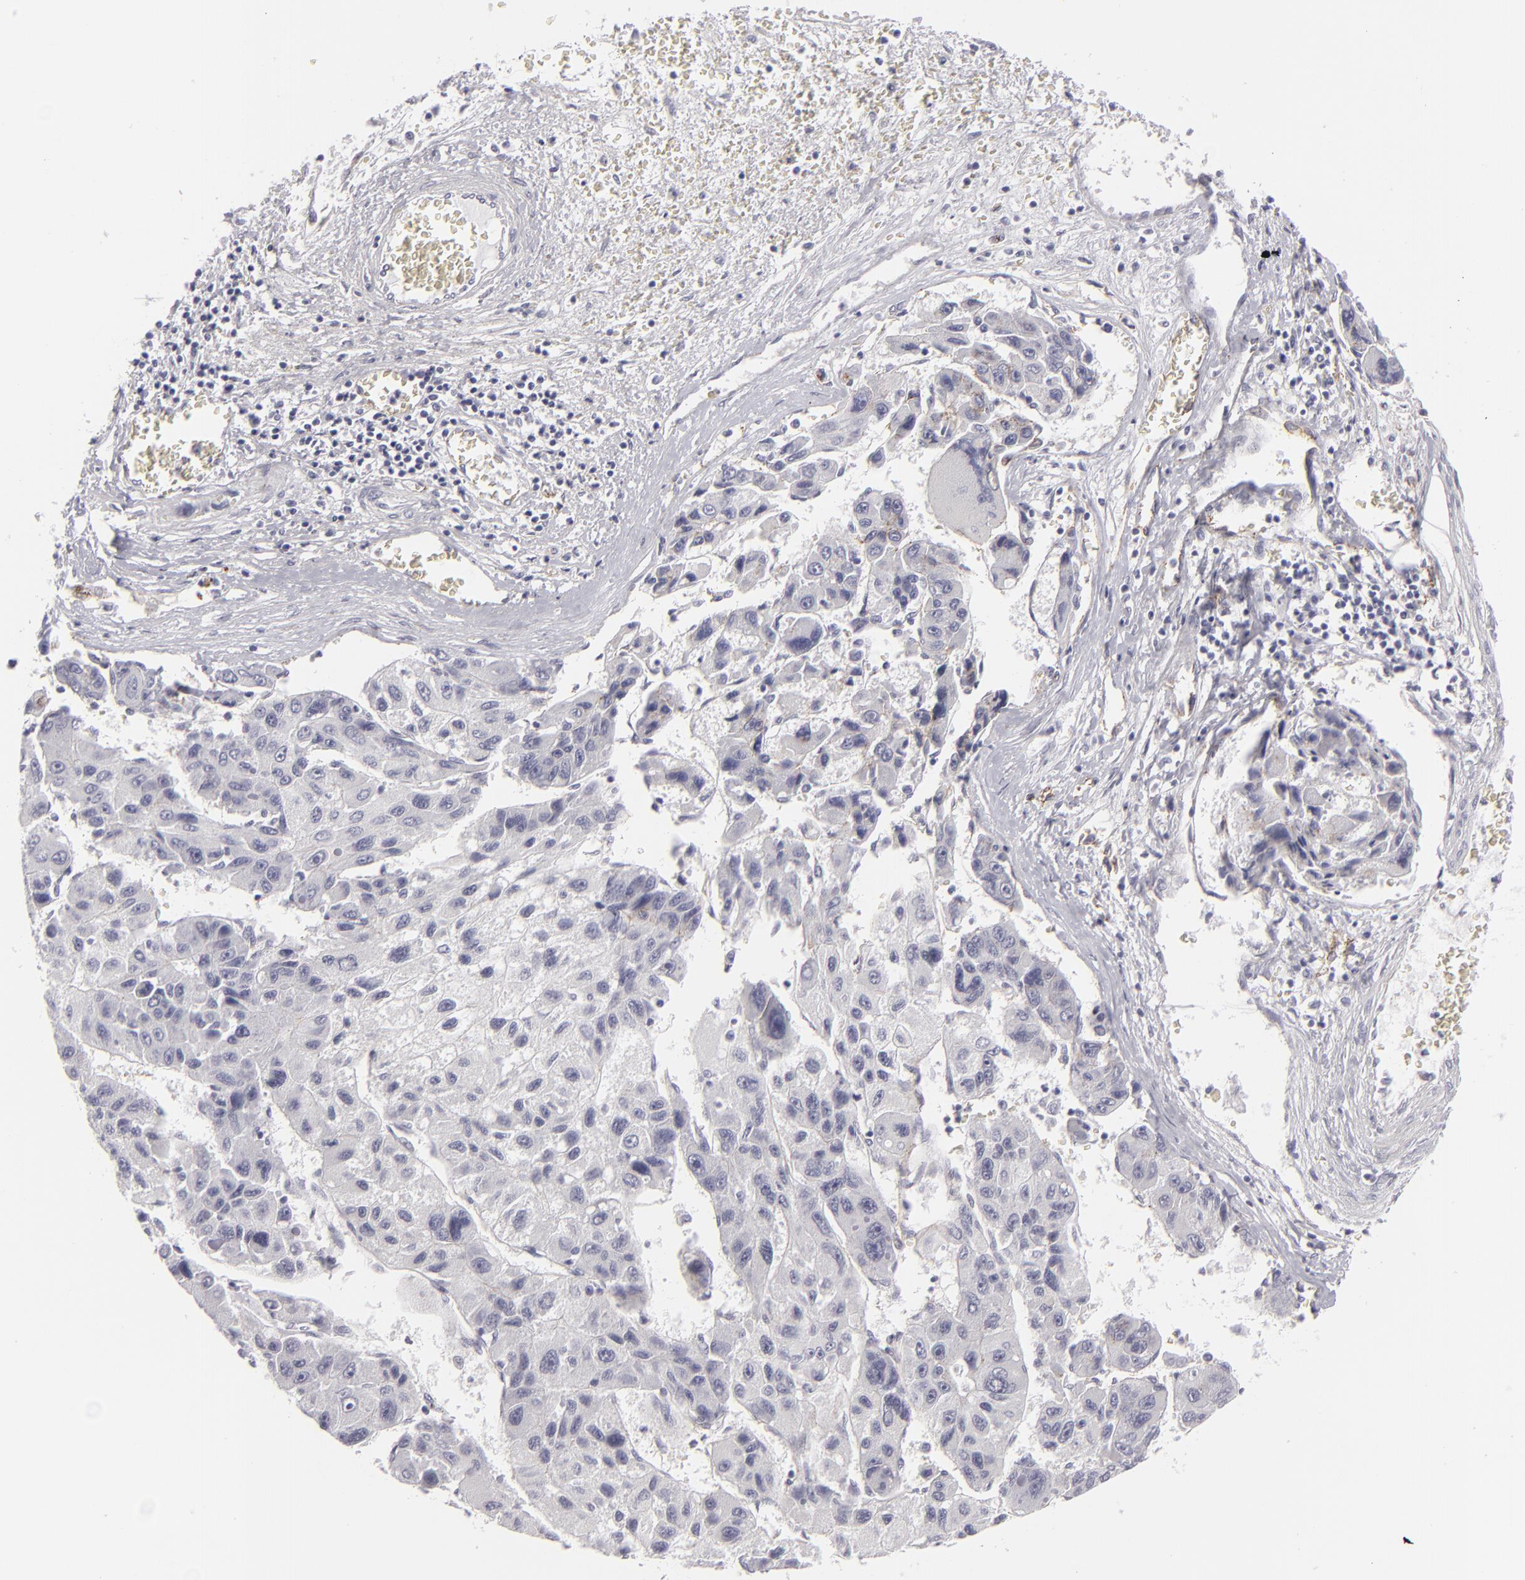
{"staining": {"intensity": "negative", "quantity": "none", "location": "none"}, "tissue": "liver cancer", "cell_type": "Tumor cells", "image_type": "cancer", "snomed": [{"axis": "morphology", "description": "Carcinoma, Hepatocellular, NOS"}, {"axis": "topography", "description": "Liver"}], "caption": "Immunohistochemical staining of human liver cancer (hepatocellular carcinoma) reveals no significant staining in tumor cells.", "gene": "JUP", "patient": {"sex": "male", "age": 64}}